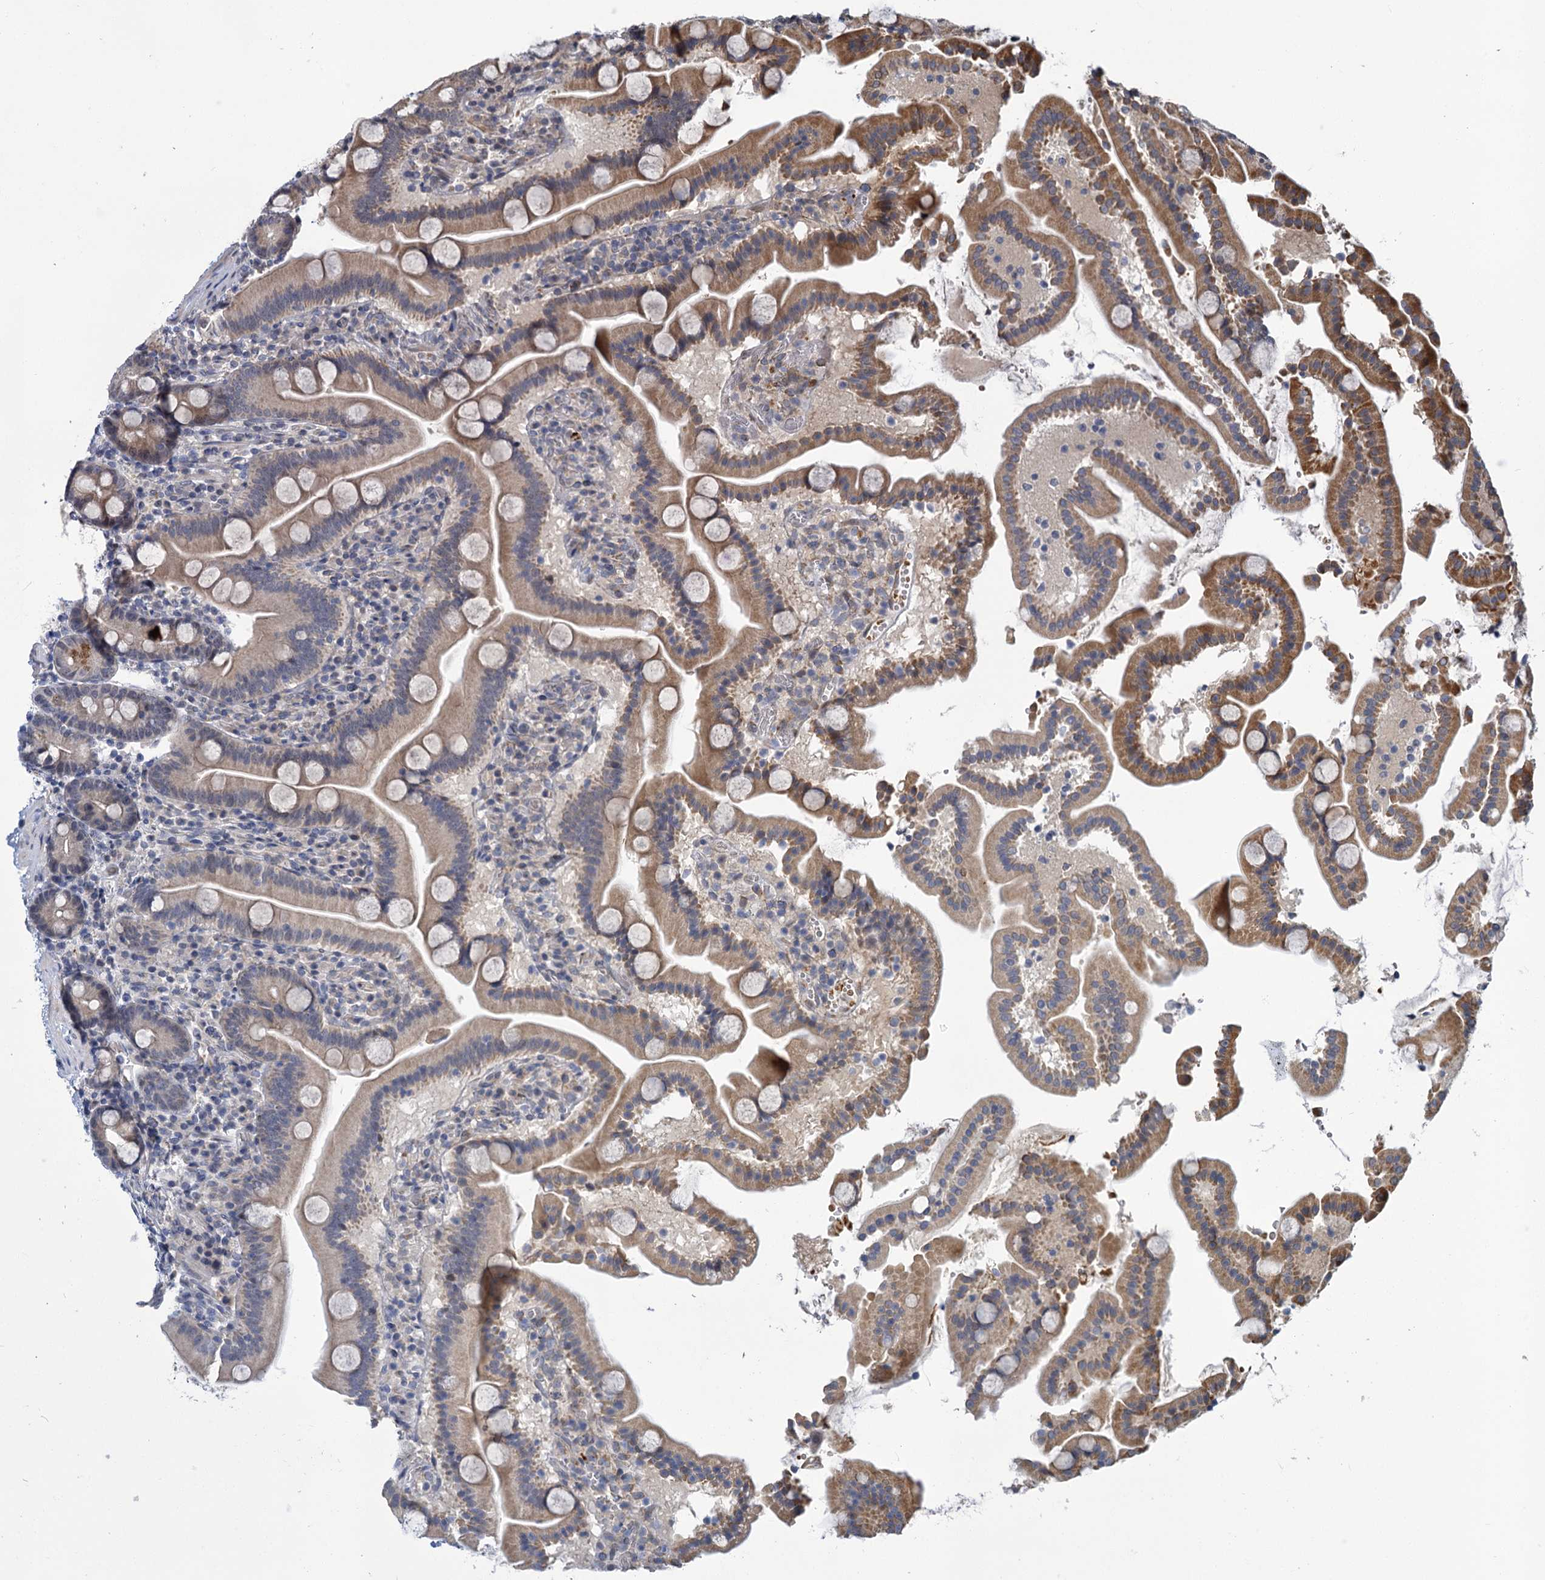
{"staining": {"intensity": "moderate", "quantity": ">75%", "location": "cytoplasmic/membranous"}, "tissue": "duodenum", "cell_type": "Glandular cells", "image_type": "normal", "snomed": [{"axis": "morphology", "description": "Normal tissue, NOS"}, {"axis": "topography", "description": "Duodenum"}], "caption": "Immunohistochemical staining of unremarkable duodenum demonstrates medium levels of moderate cytoplasmic/membranous positivity in about >75% of glandular cells. The protein is stained brown, and the nuclei are stained in blue (DAB IHC with brightfield microscopy, high magnification).", "gene": "APBA2", "patient": {"sex": "male", "age": 55}}